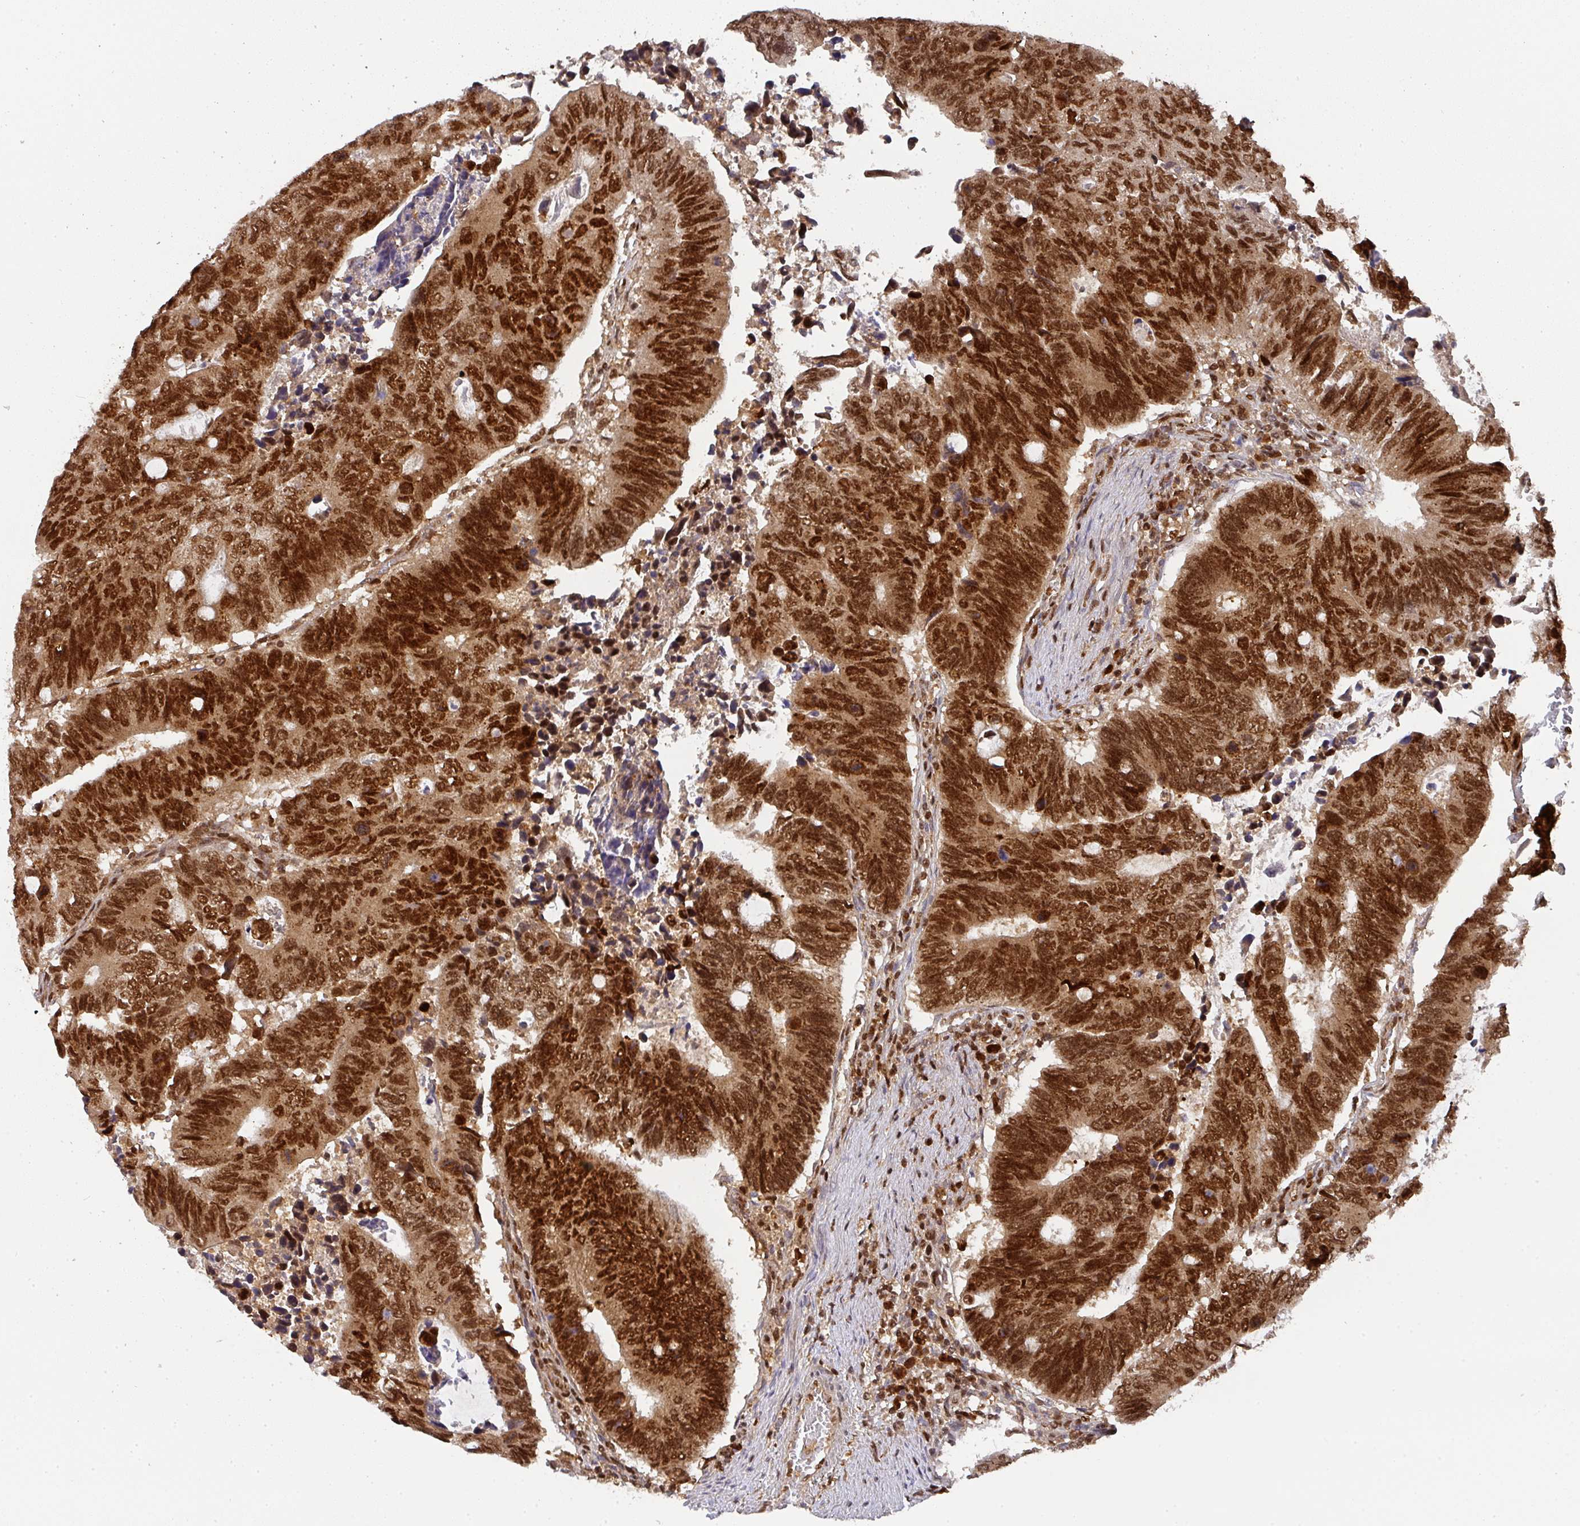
{"staining": {"intensity": "strong", "quantity": ">75%", "location": "nuclear"}, "tissue": "colorectal cancer", "cell_type": "Tumor cells", "image_type": "cancer", "snomed": [{"axis": "morphology", "description": "Adenocarcinoma, NOS"}, {"axis": "topography", "description": "Colon"}], "caption": "Brown immunohistochemical staining in human colorectal adenocarcinoma demonstrates strong nuclear staining in about >75% of tumor cells. Using DAB (3,3'-diaminobenzidine) (brown) and hematoxylin (blue) stains, captured at high magnification using brightfield microscopy.", "gene": "DIDO1", "patient": {"sex": "male", "age": 87}}